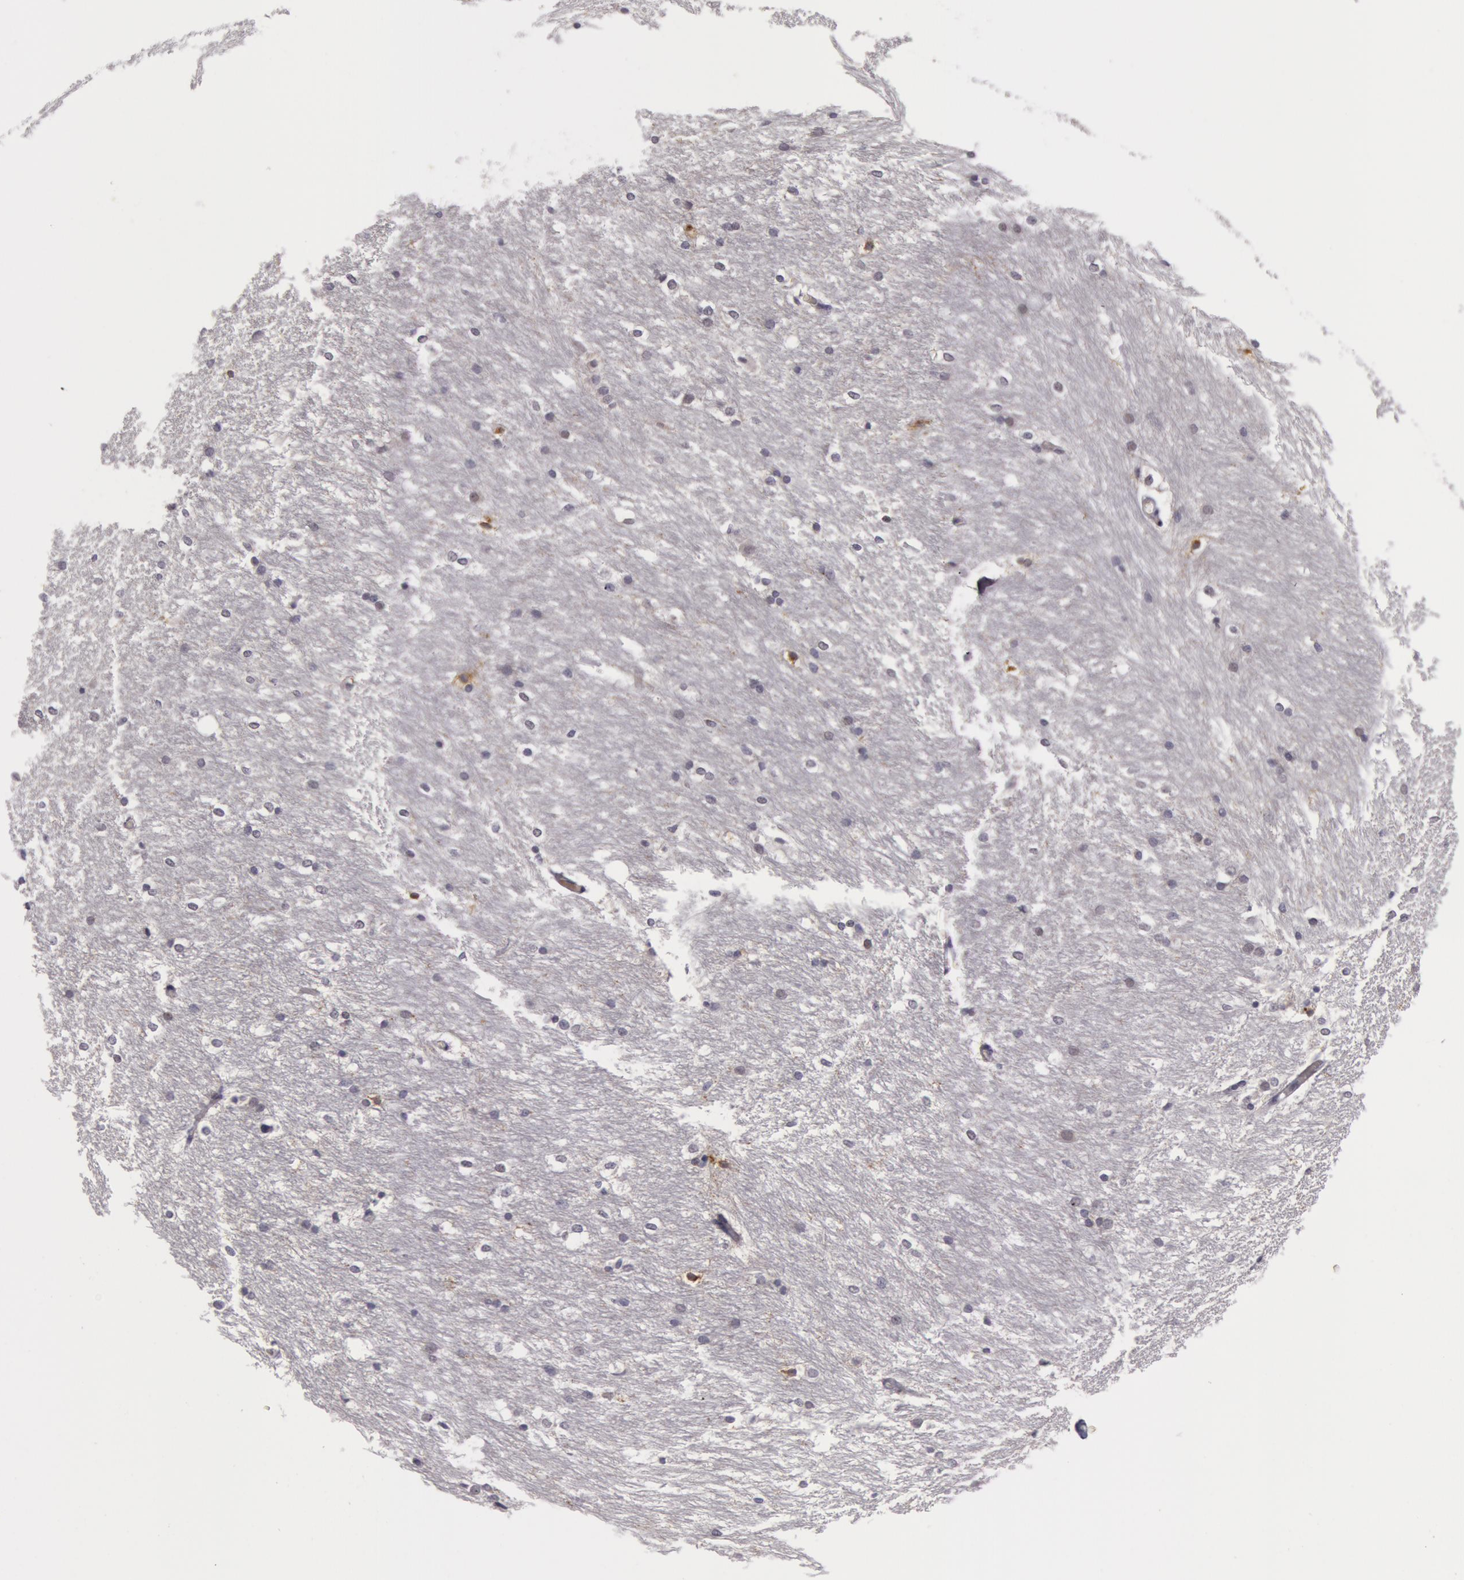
{"staining": {"intensity": "moderate", "quantity": "<25%", "location": "cytoplasmic/membranous"}, "tissue": "caudate", "cell_type": "Glial cells", "image_type": "normal", "snomed": [{"axis": "morphology", "description": "Normal tissue, NOS"}, {"axis": "topography", "description": "Lateral ventricle wall"}], "caption": "About <25% of glial cells in normal human caudate reveal moderate cytoplasmic/membranous protein positivity as visualized by brown immunohistochemical staining.", "gene": "NLGN4X", "patient": {"sex": "female", "age": 19}}